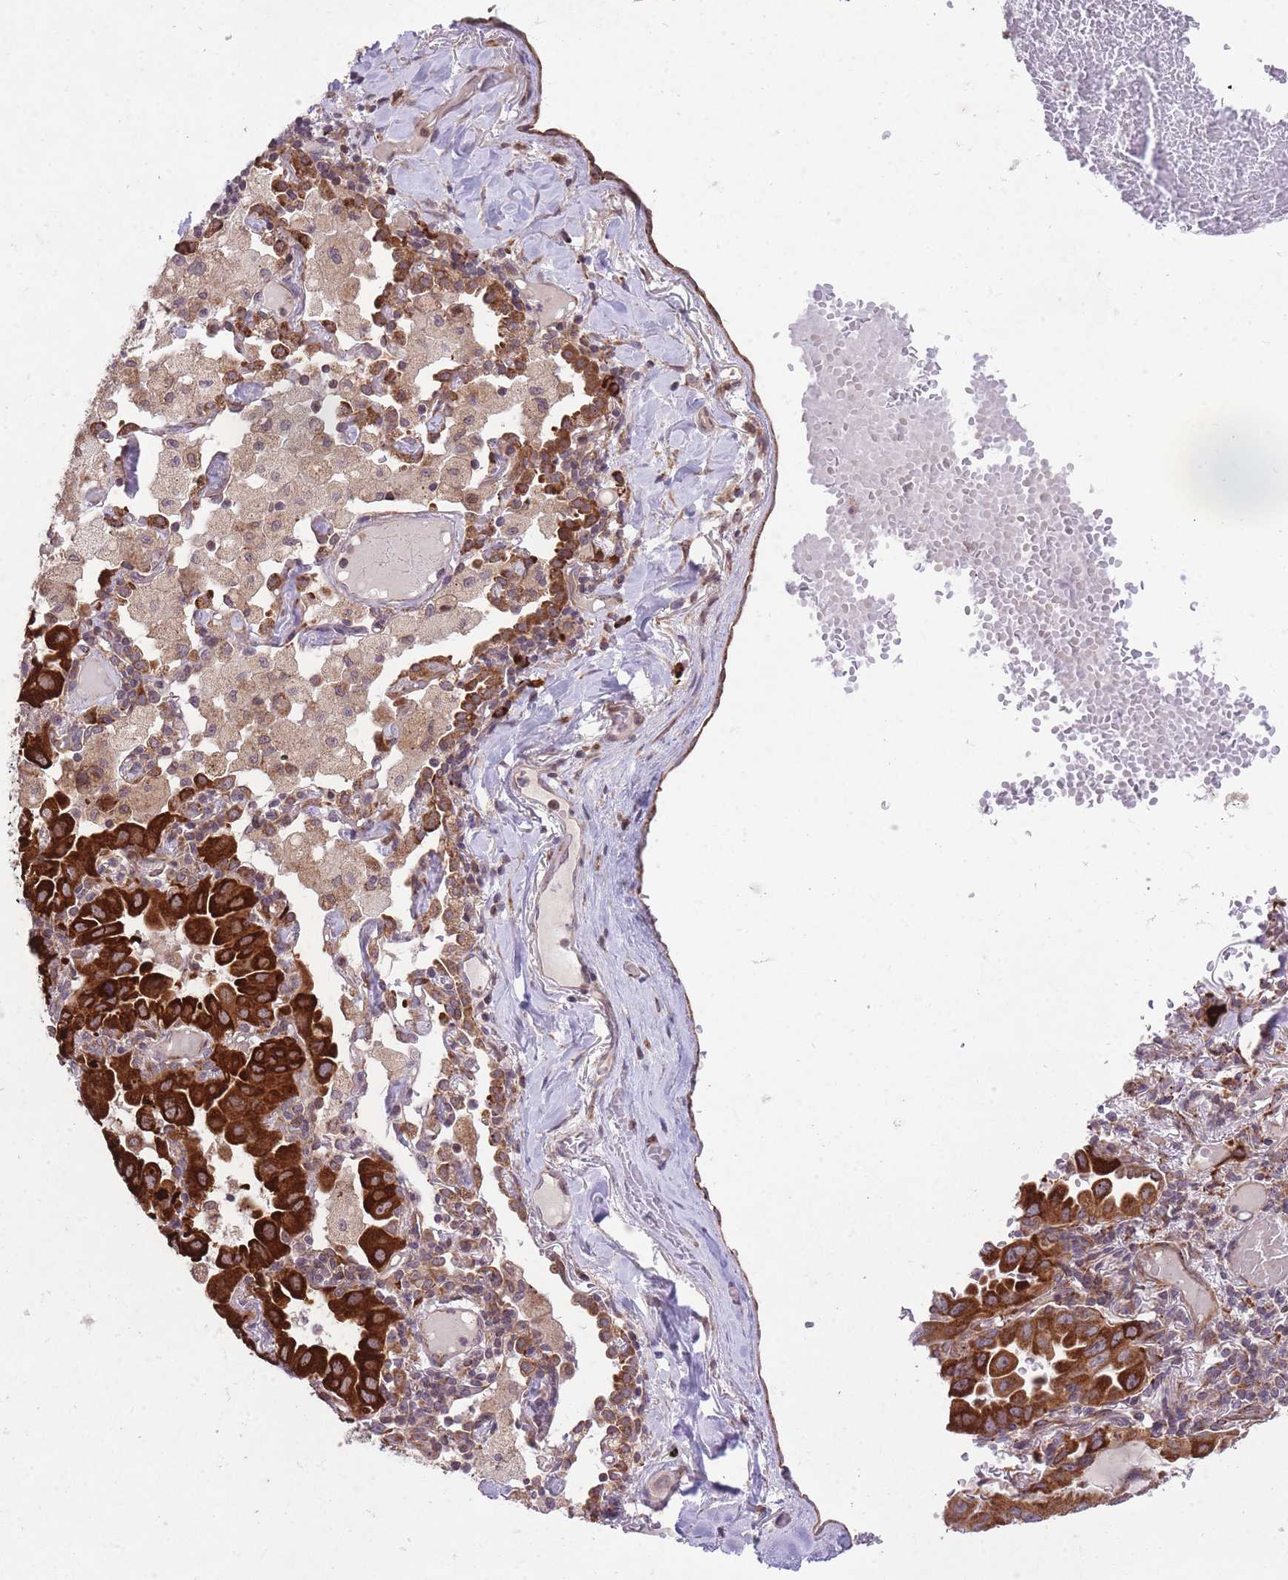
{"staining": {"intensity": "strong", "quantity": ">75%", "location": "cytoplasmic/membranous"}, "tissue": "lung cancer", "cell_type": "Tumor cells", "image_type": "cancer", "snomed": [{"axis": "morphology", "description": "Adenocarcinoma, NOS"}, {"axis": "topography", "description": "Lung"}], "caption": "This micrograph exhibits immunohistochemistry (IHC) staining of human lung cancer (adenocarcinoma), with high strong cytoplasmic/membranous staining in about >75% of tumor cells.", "gene": "TTLL3", "patient": {"sex": "male", "age": 64}}